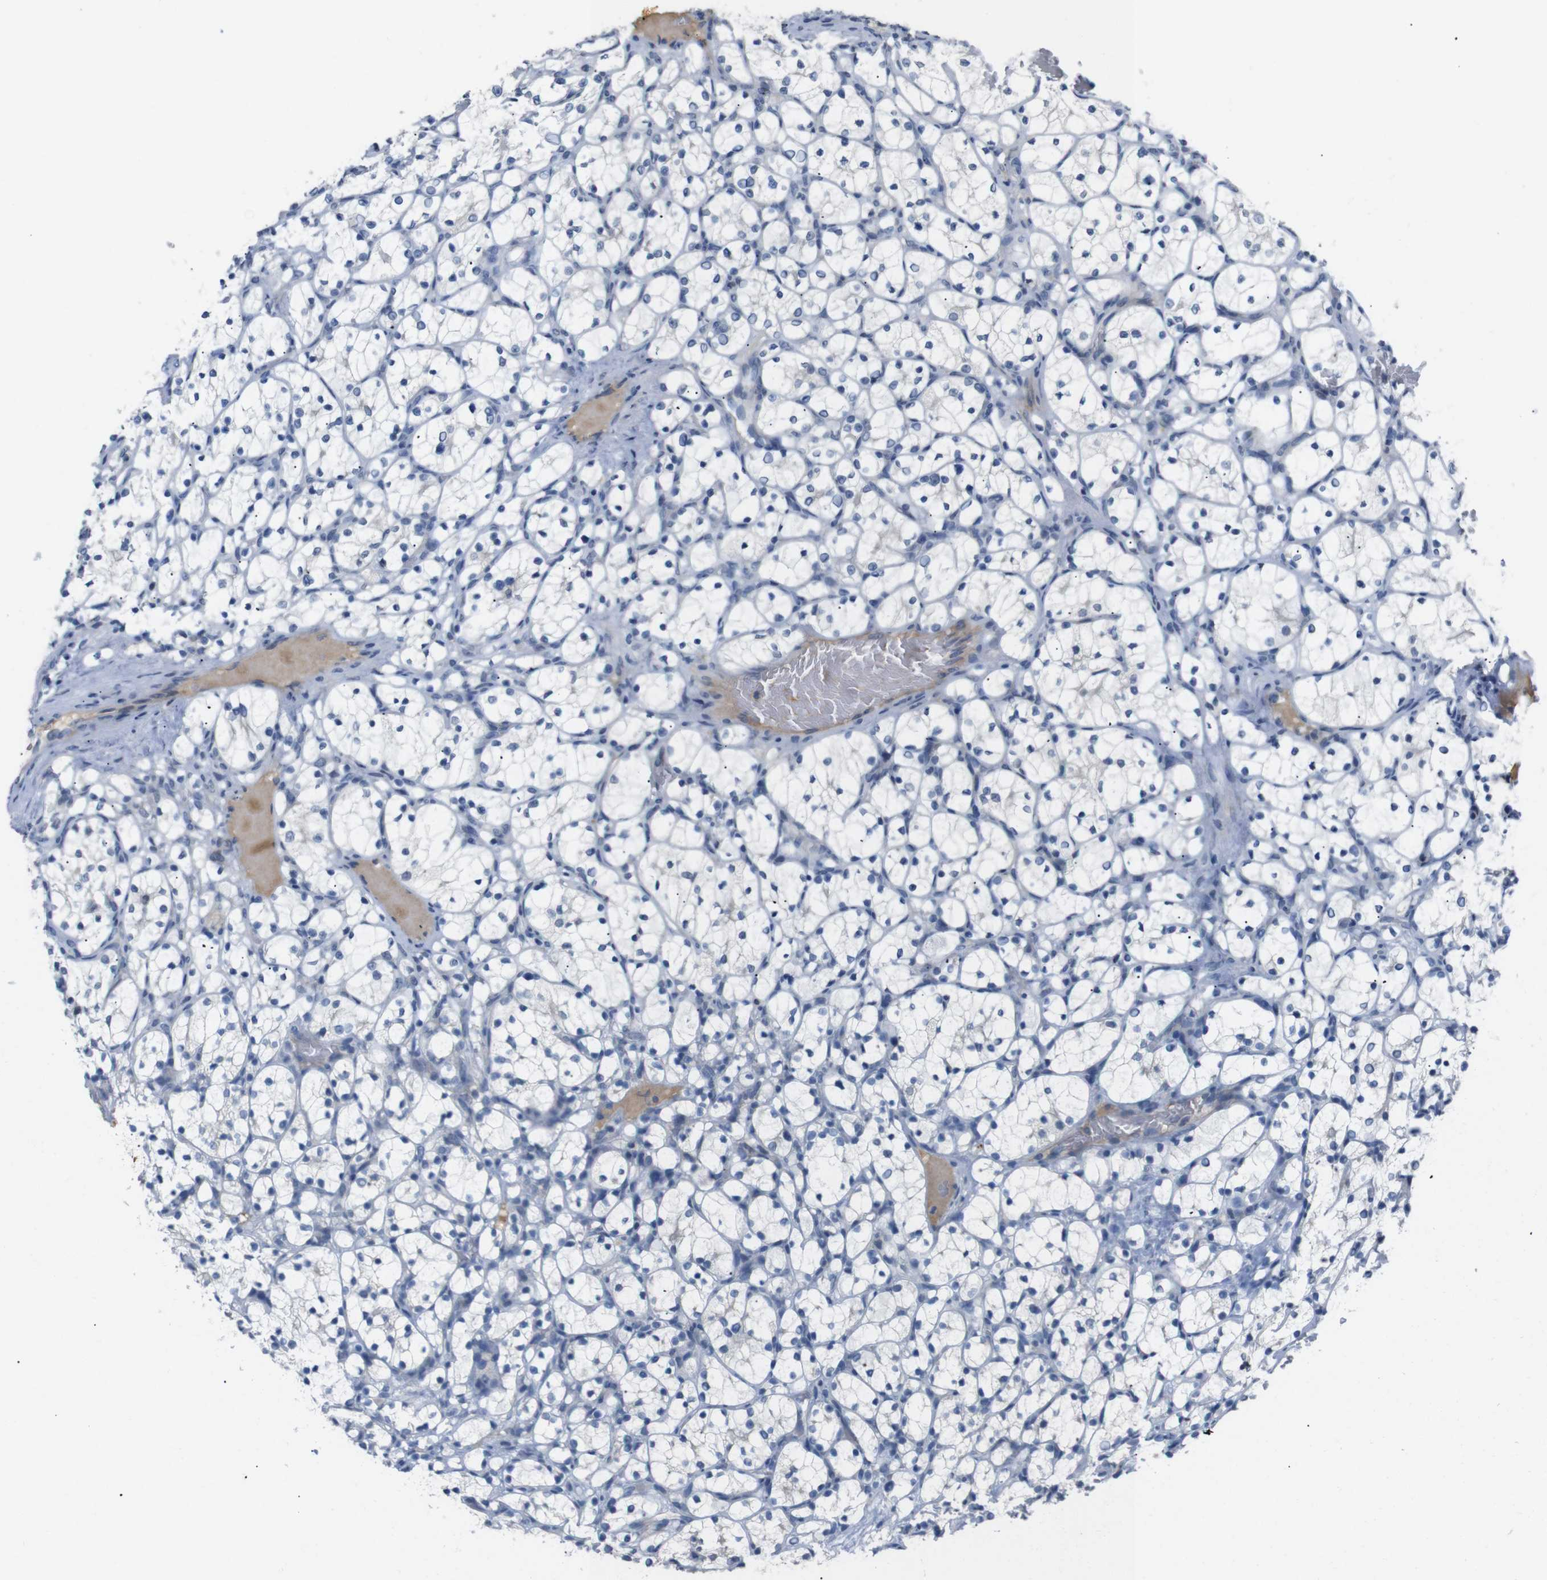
{"staining": {"intensity": "negative", "quantity": "none", "location": "none"}, "tissue": "renal cancer", "cell_type": "Tumor cells", "image_type": "cancer", "snomed": [{"axis": "morphology", "description": "Adenocarcinoma, NOS"}, {"axis": "topography", "description": "Kidney"}], "caption": "DAB (3,3'-diaminobenzidine) immunohistochemical staining of human adenocarcinoma (renal) displays no significant positivity in tumor cells.", "gene": "CHRM5", "patient": {"sex": "female", "age": 69}}